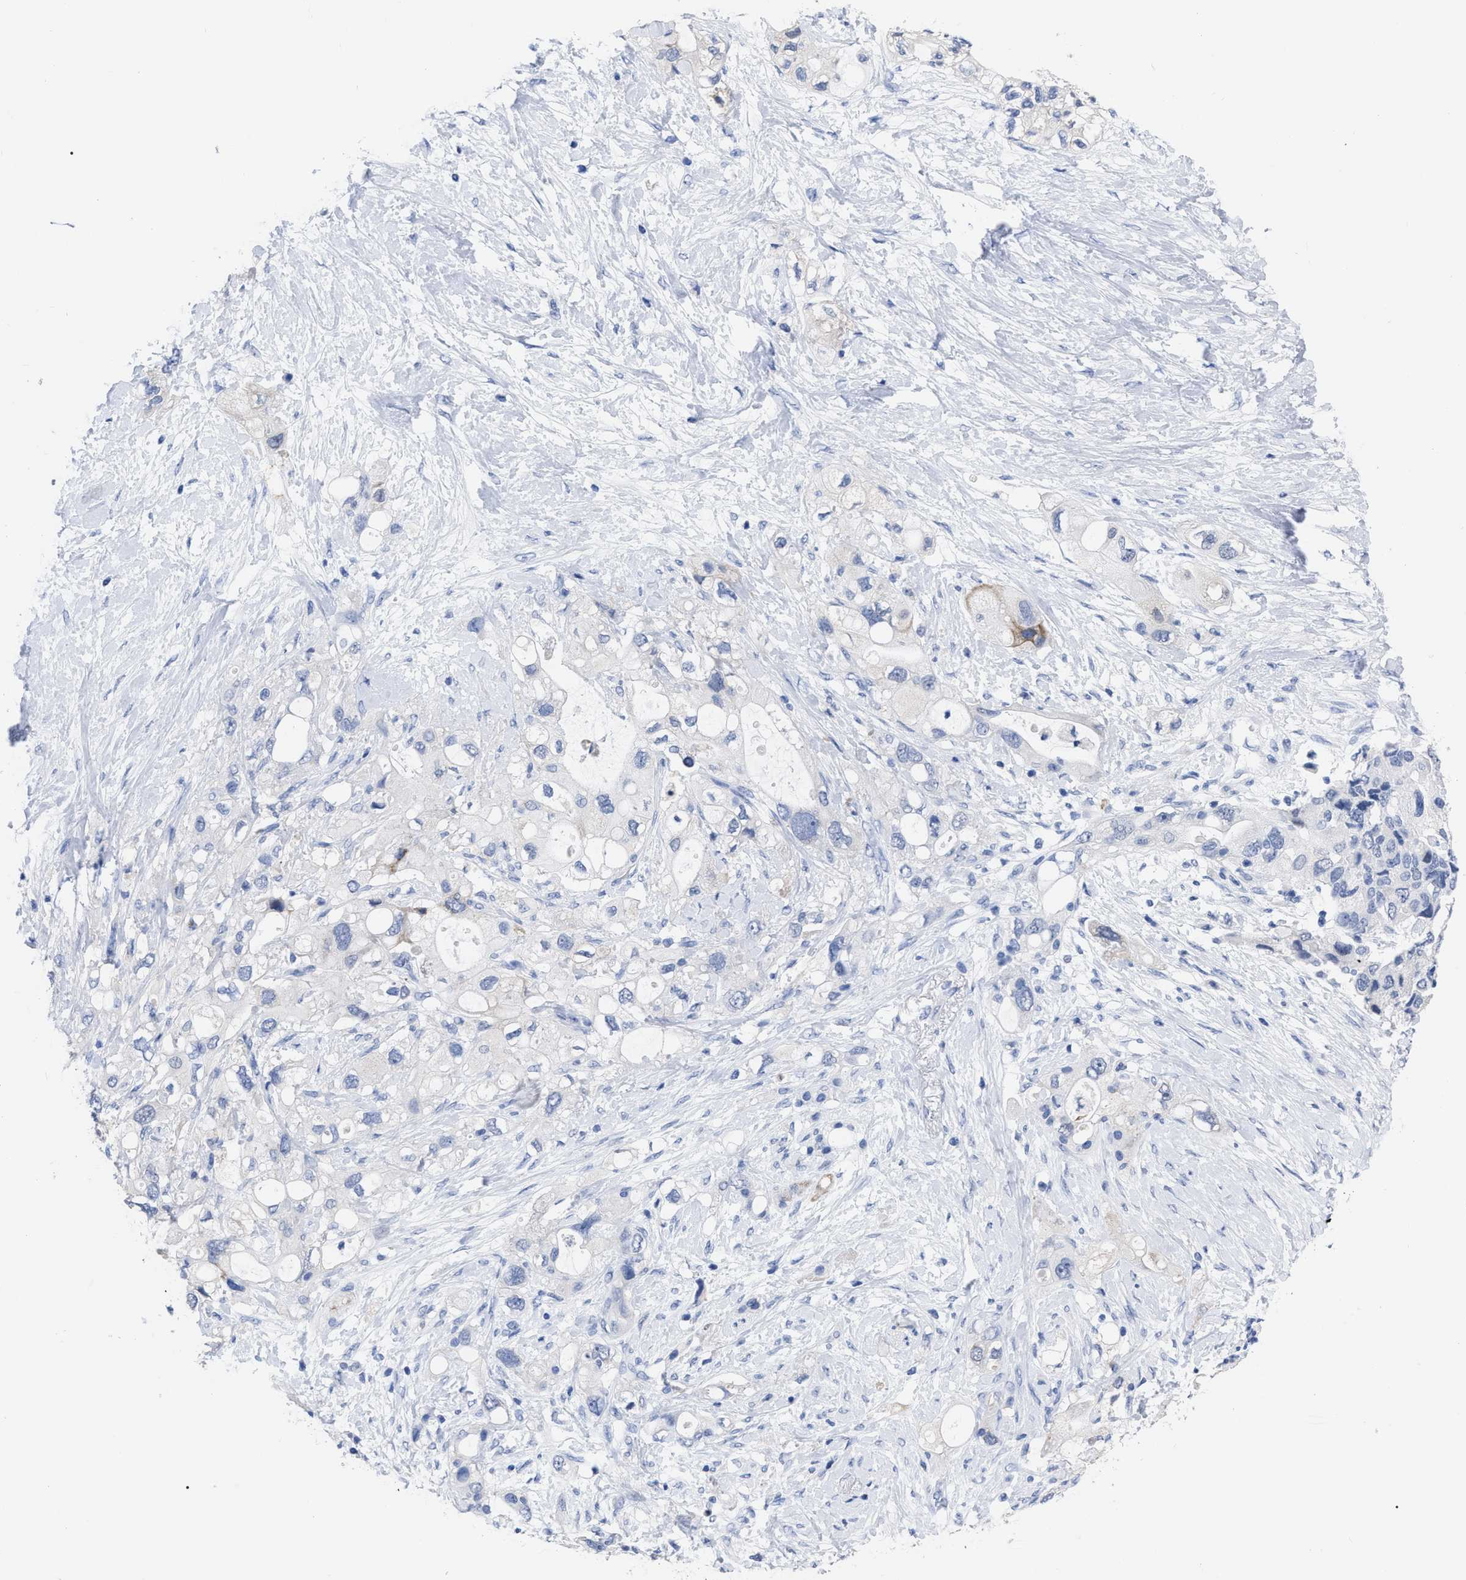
{"staining": {"intensity": "negative", "quantity": "none", "location": "none"}, "tissue": "pancreatic cancer", "cell_type": "Tumor cells", "image_type": "cancer", "snomed": [{"axis": "morphology", "description": "Adenocarcinoma, NOS"}, {"axis": "topography", "description": "Pancreas"}], "caption": "Immunohistochemistry histopathology image of neoplastic tissue: human pancreatic adenocarcinoma stained with DAB reveals no significant protein expression in tumor cells. (DAB immunohistochemistry, high magnification).", "gene": "ANXA13", "patient": {"sex": "female", "age": 56}}